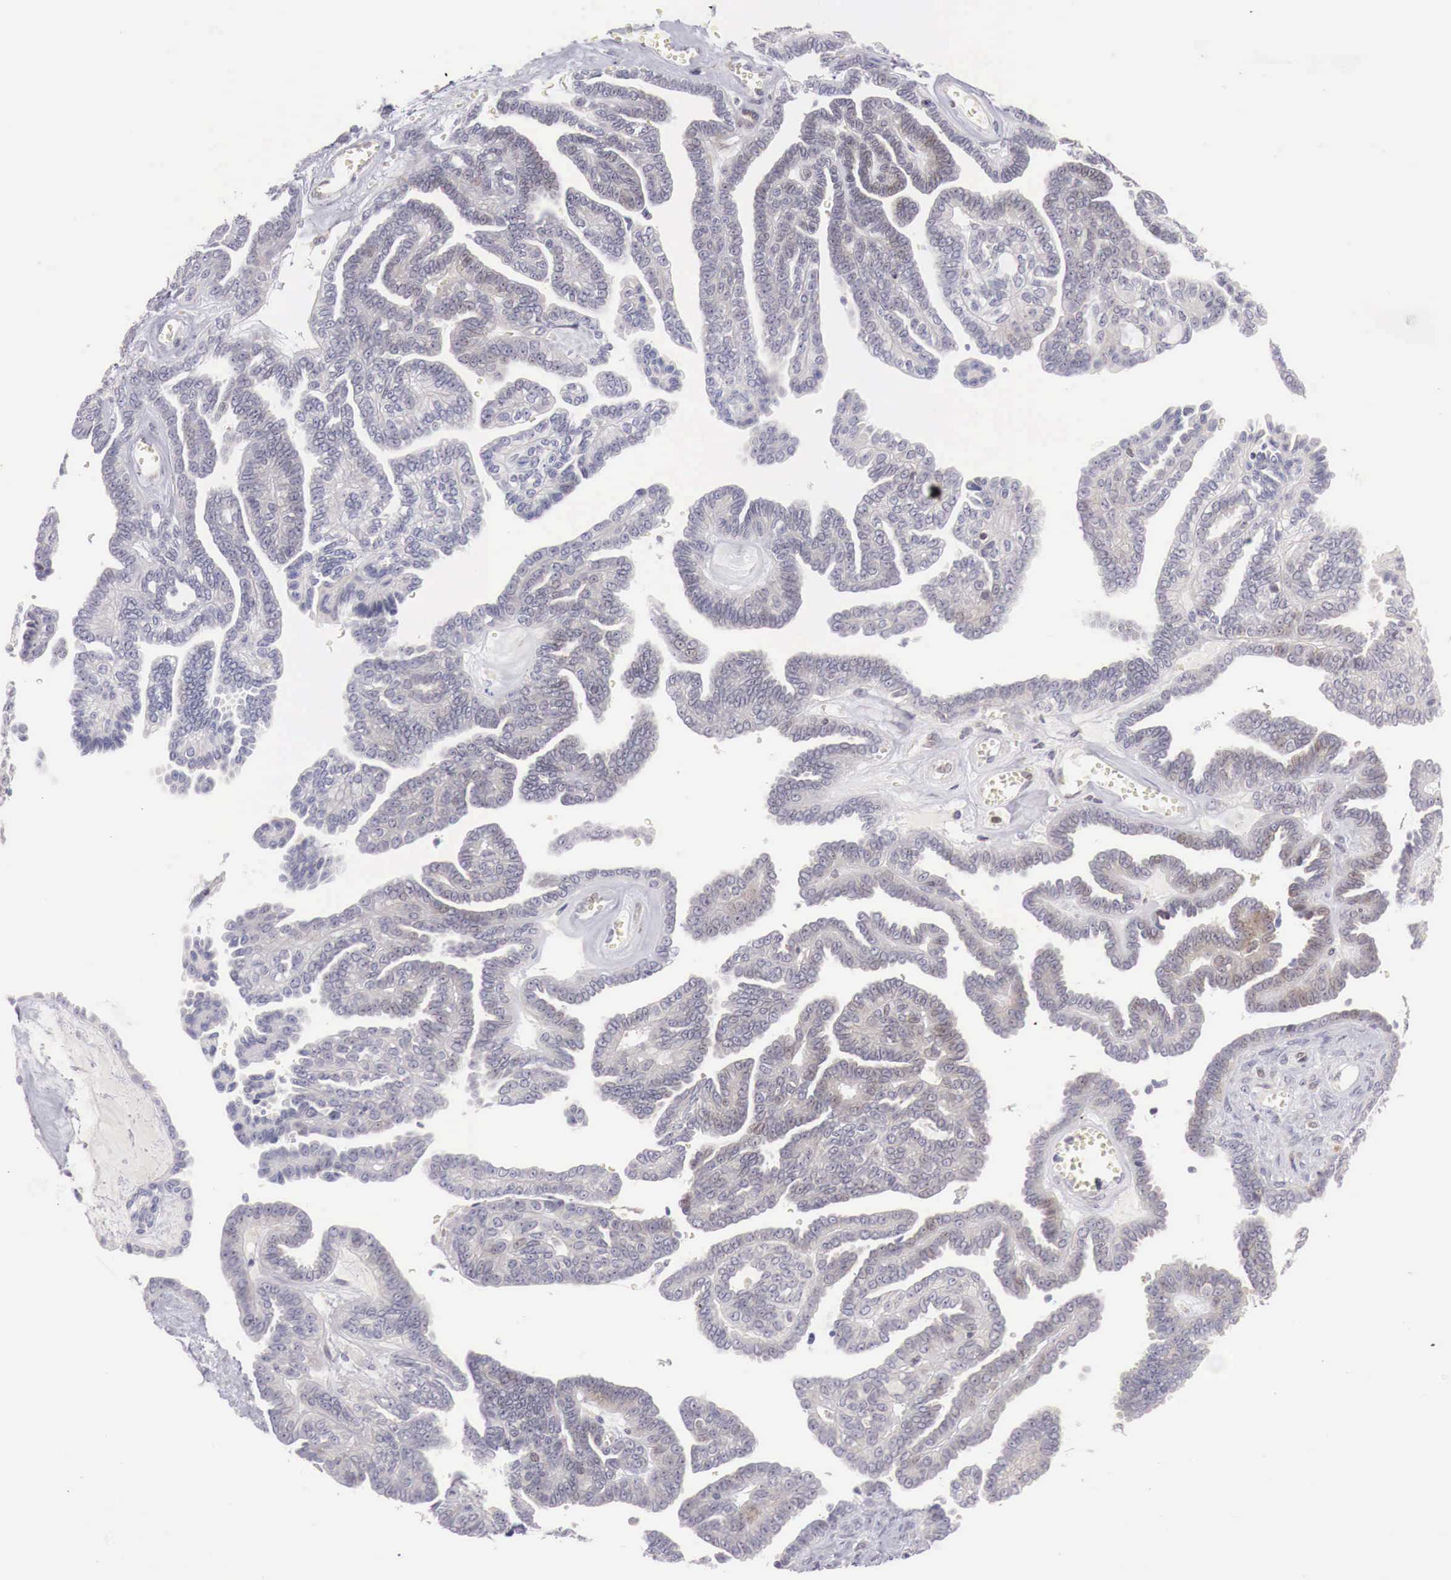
{"staining": {"intensity": "negative", "quantity": "none", "location": "none"}, "tissue": "ovarian cancer", "cell_type": "Tumor cells", "image_type": "cancer", "snomed": [{"axis": "morphology", "description": "Cystadenocarcinoma, serous, NOS"}, {"axis": "topography", "description": "Ovary"}], "caption": "Tumor cells are negative for protein expression in human ovarian cancer (serous cystadenocarcinoma). (Immunohistochemistry, brightfield microscopy, high magnification).", "gene": "CLCN5", "patient": {"sex": "female", "age": 71}}